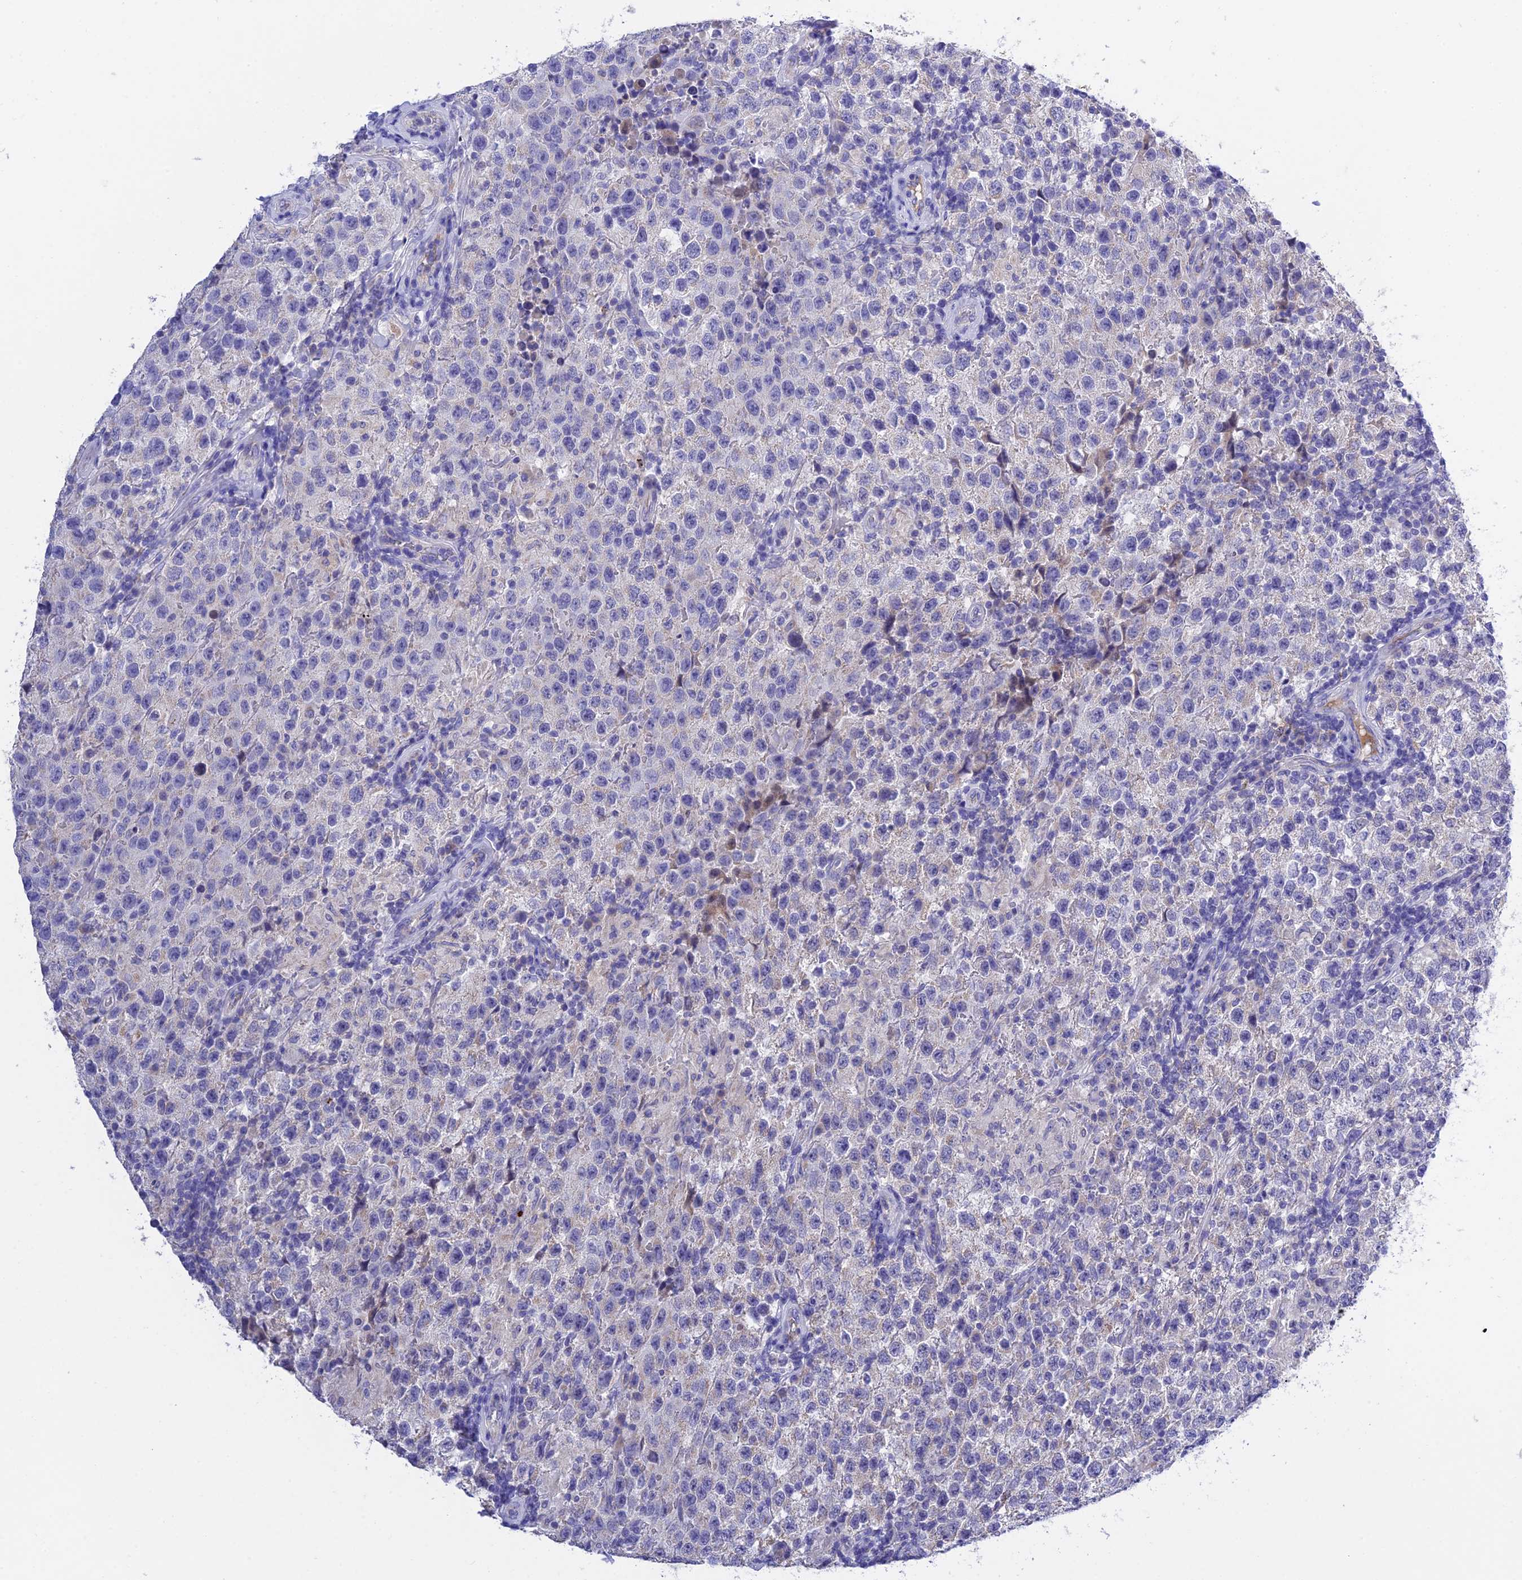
{"staining": {"intensity": "negative", "quantity": "none", "location": "none"}, "tissue": "testis cancer", "cell_type": "Tumor cells", "image_type": "cancer", "snomed": [{"axis": "morphology", "description": "Seminoma, NOS"}, {"axis": "morphology", "description": "Carcinoma, Embryonal, NOS"}, {"axis": "topography", "description": "Testis"}], "caption": "Tumor cells show no significant protein positivity in testis cancer (seminoma).", "gene": "MS4A5", "patient": {"sex": "male", "age": 41}}